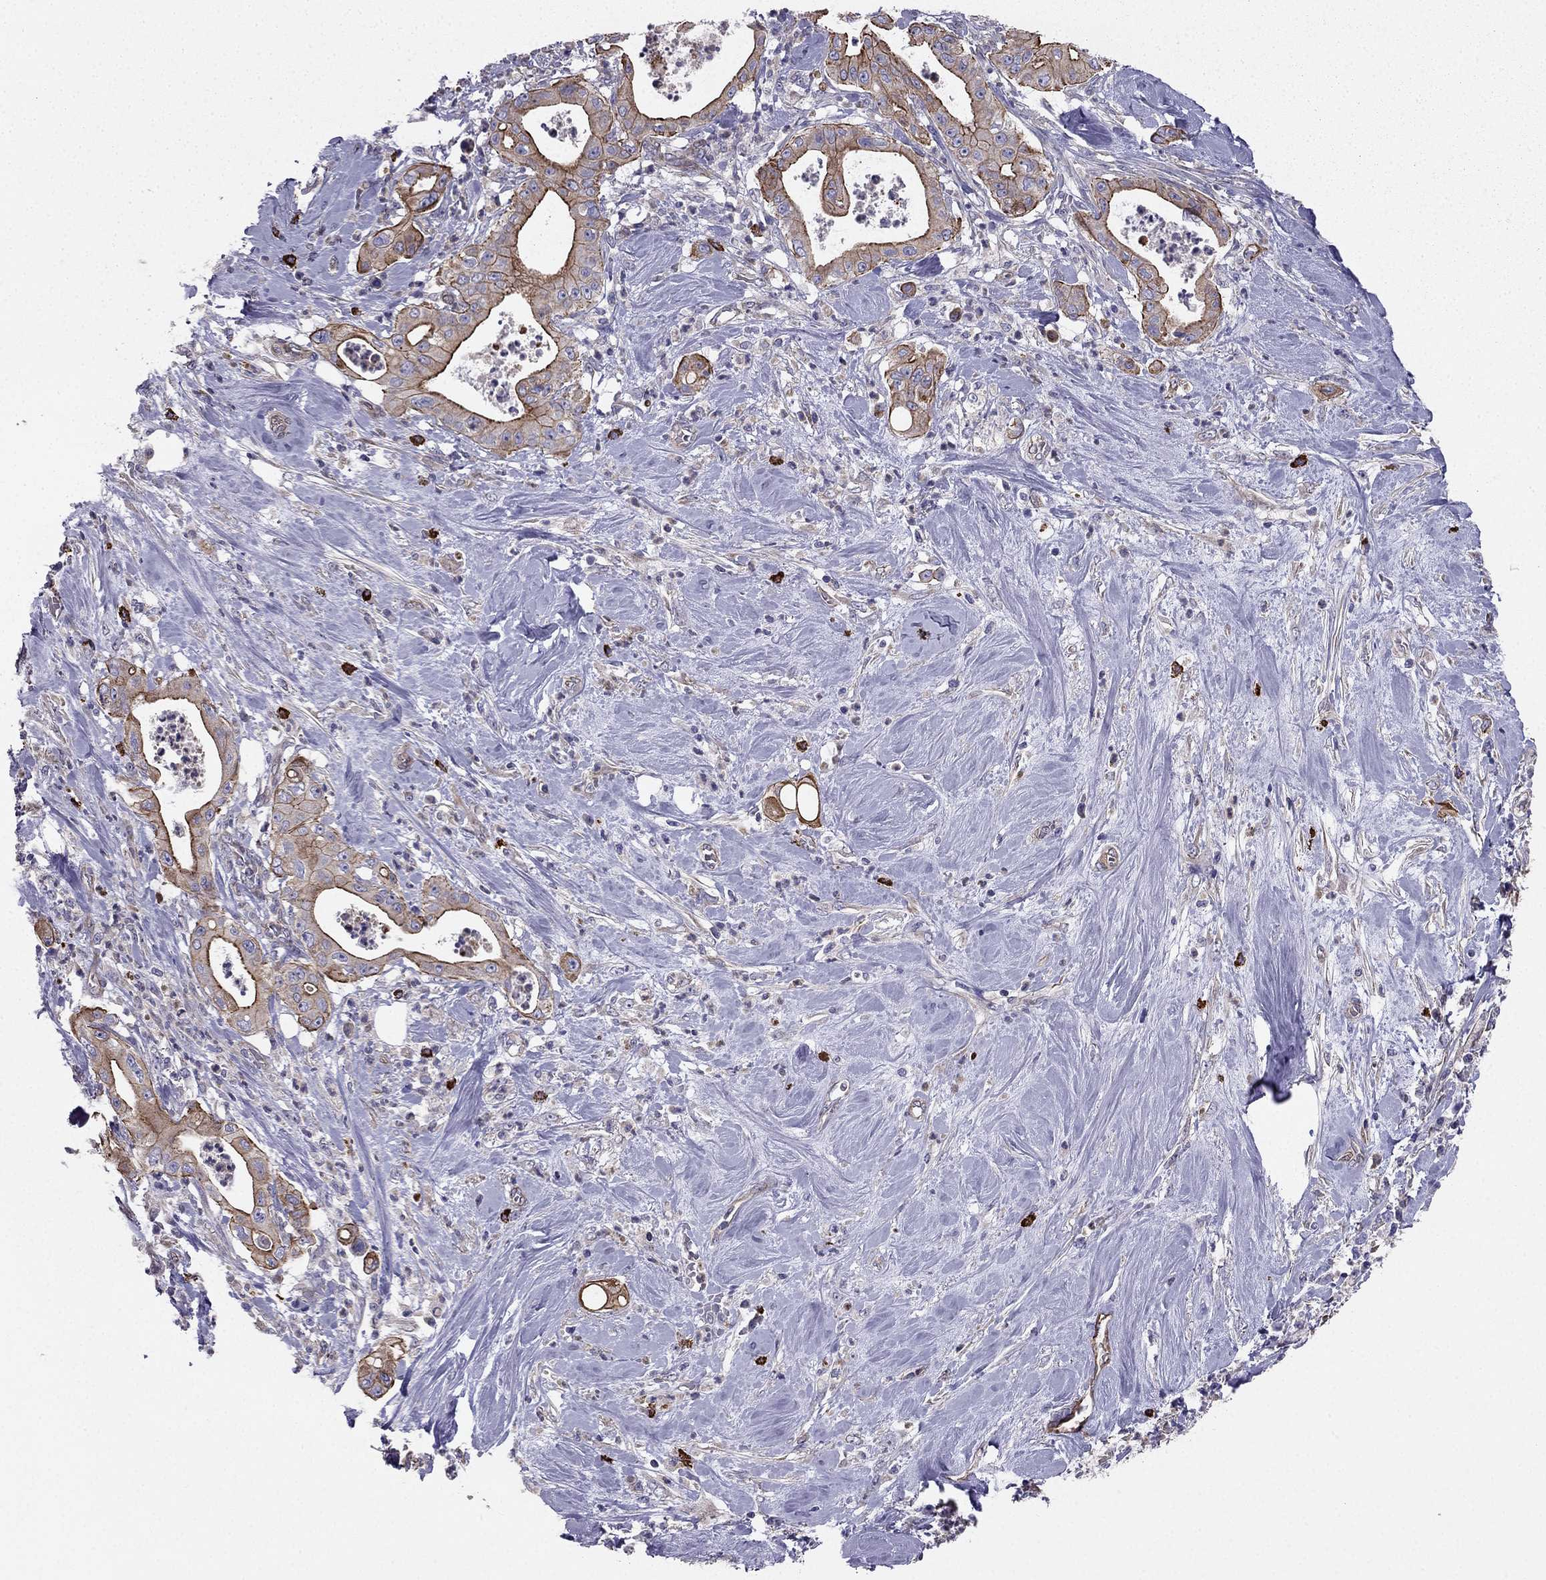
{"staining": {"intensity": "strong", "quantity": "25%-75%", "location": "cytoplasmic/membranous"}, "tissue": "pancreatic cancer", "cell_type": "Tumor cells", "image_type": "cancer", "snomed": [{"axis": "morphology", "description": "Adenocarcinoma, NOS"}, {"axis": "topography", "description": "Pancreas"}], "caption": "Brown immunohistochemical staining in pancreatic cancer (adenocarcinoma) demonstrates strong cytoplasmic/membranous expression in about 25%-75% of tumor cells. (DAB (3,3'-diaminobenzidine) IHC, brown staining for protein, blue staining for nuclei).", "gene": "ENOX1", "patient": {"sex": "male", "age": 71}}